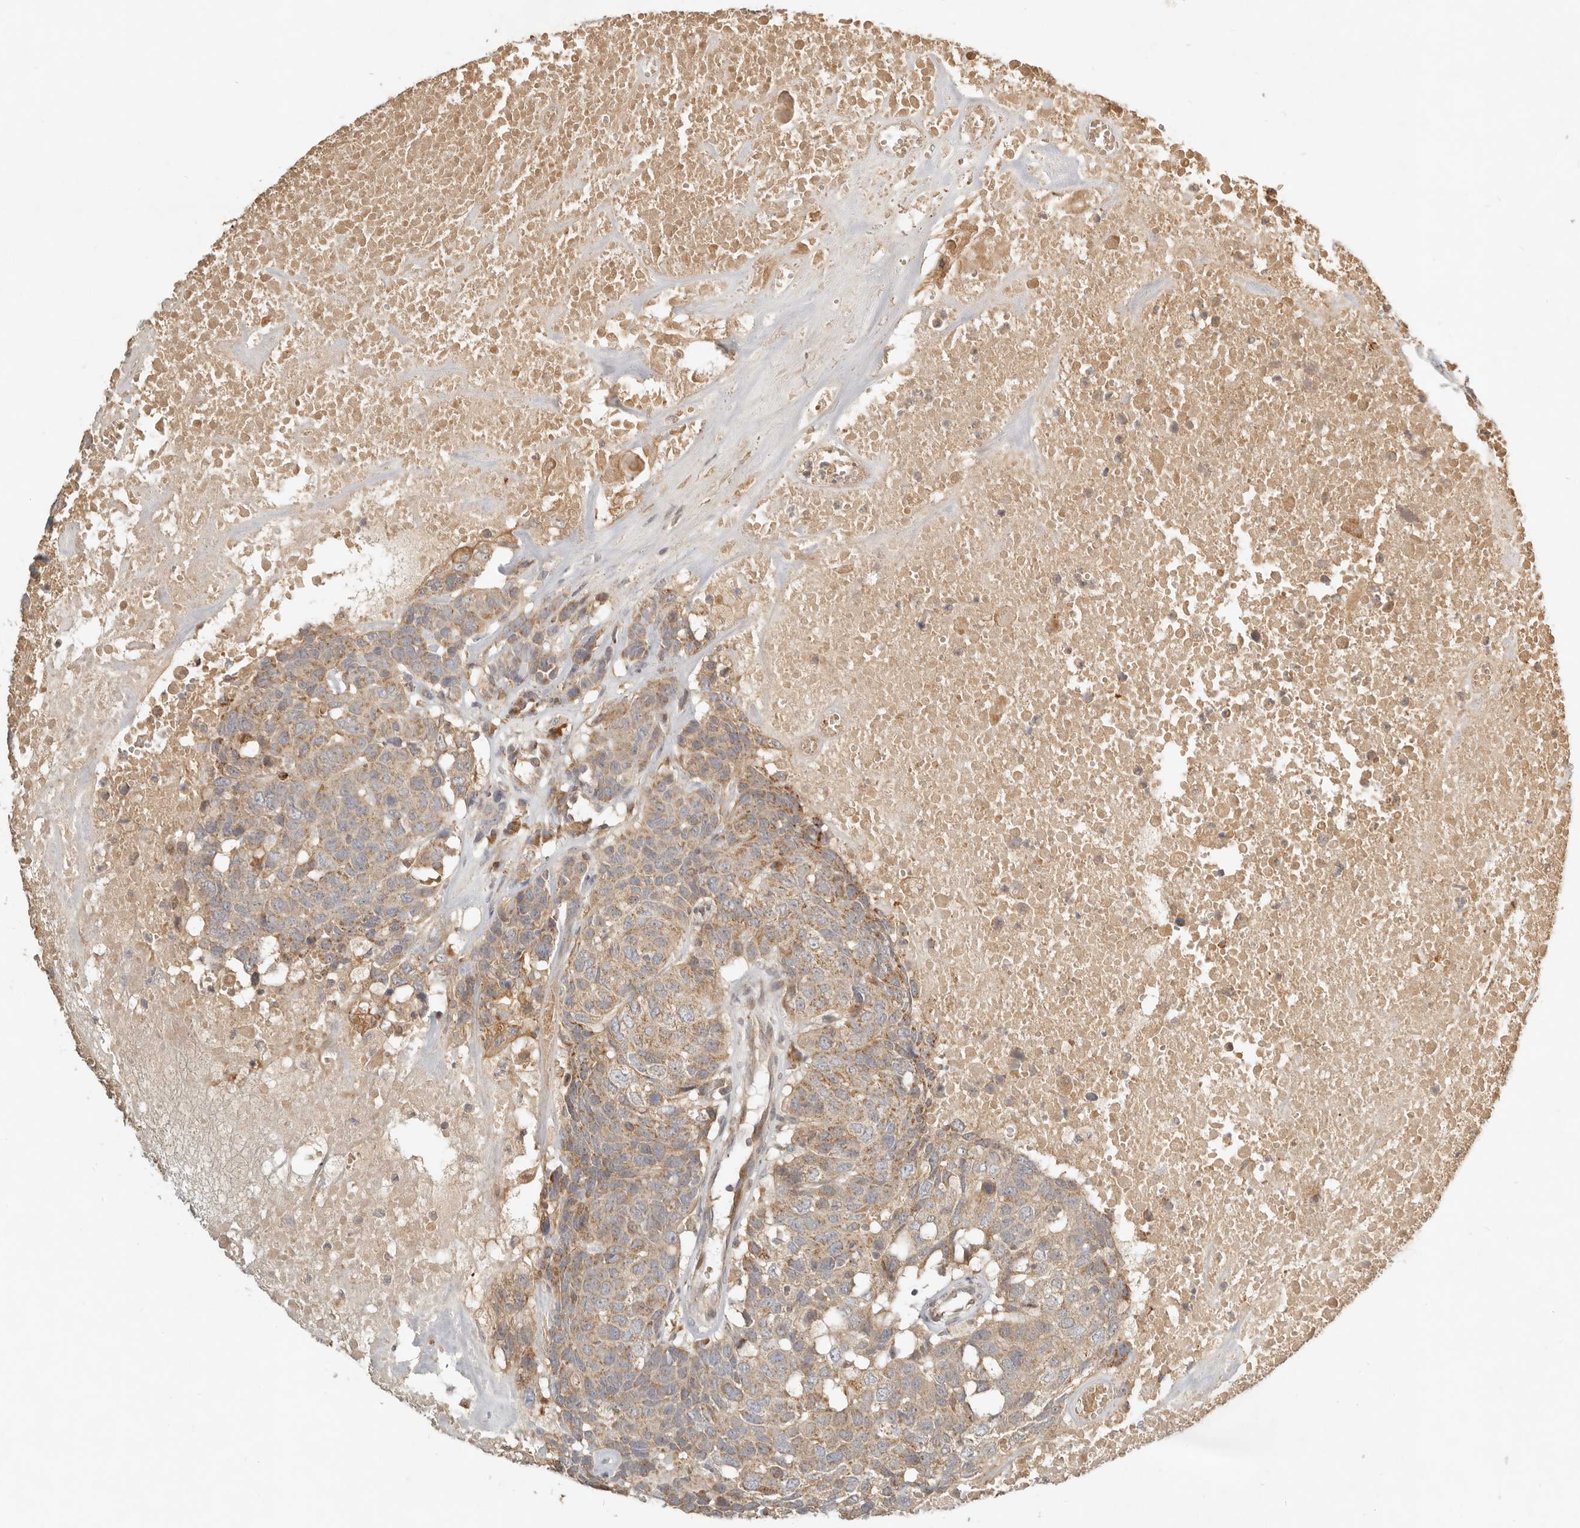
{"staining": {"intensity": "moderate", "quantity": ">75%", "location": "cytoplasmic/membranous"}, "tissue": "head and neck cancer", "cell_type": "Tumor cells", "image_type": "cancer", "snomed": [{"axis": "morphology", "description": "Squamous cell carcinoma, NOS"}, {"axis": "topography", "description": "Head-Neck"}], "caption": "A histopathology image of human head and neck cancer stained for a protein shows moderate cytoplasmic/membranous brown staining in tumor cells.", "gene": "CLEC4C", "patient": {"sex": "male", "age": 66}}